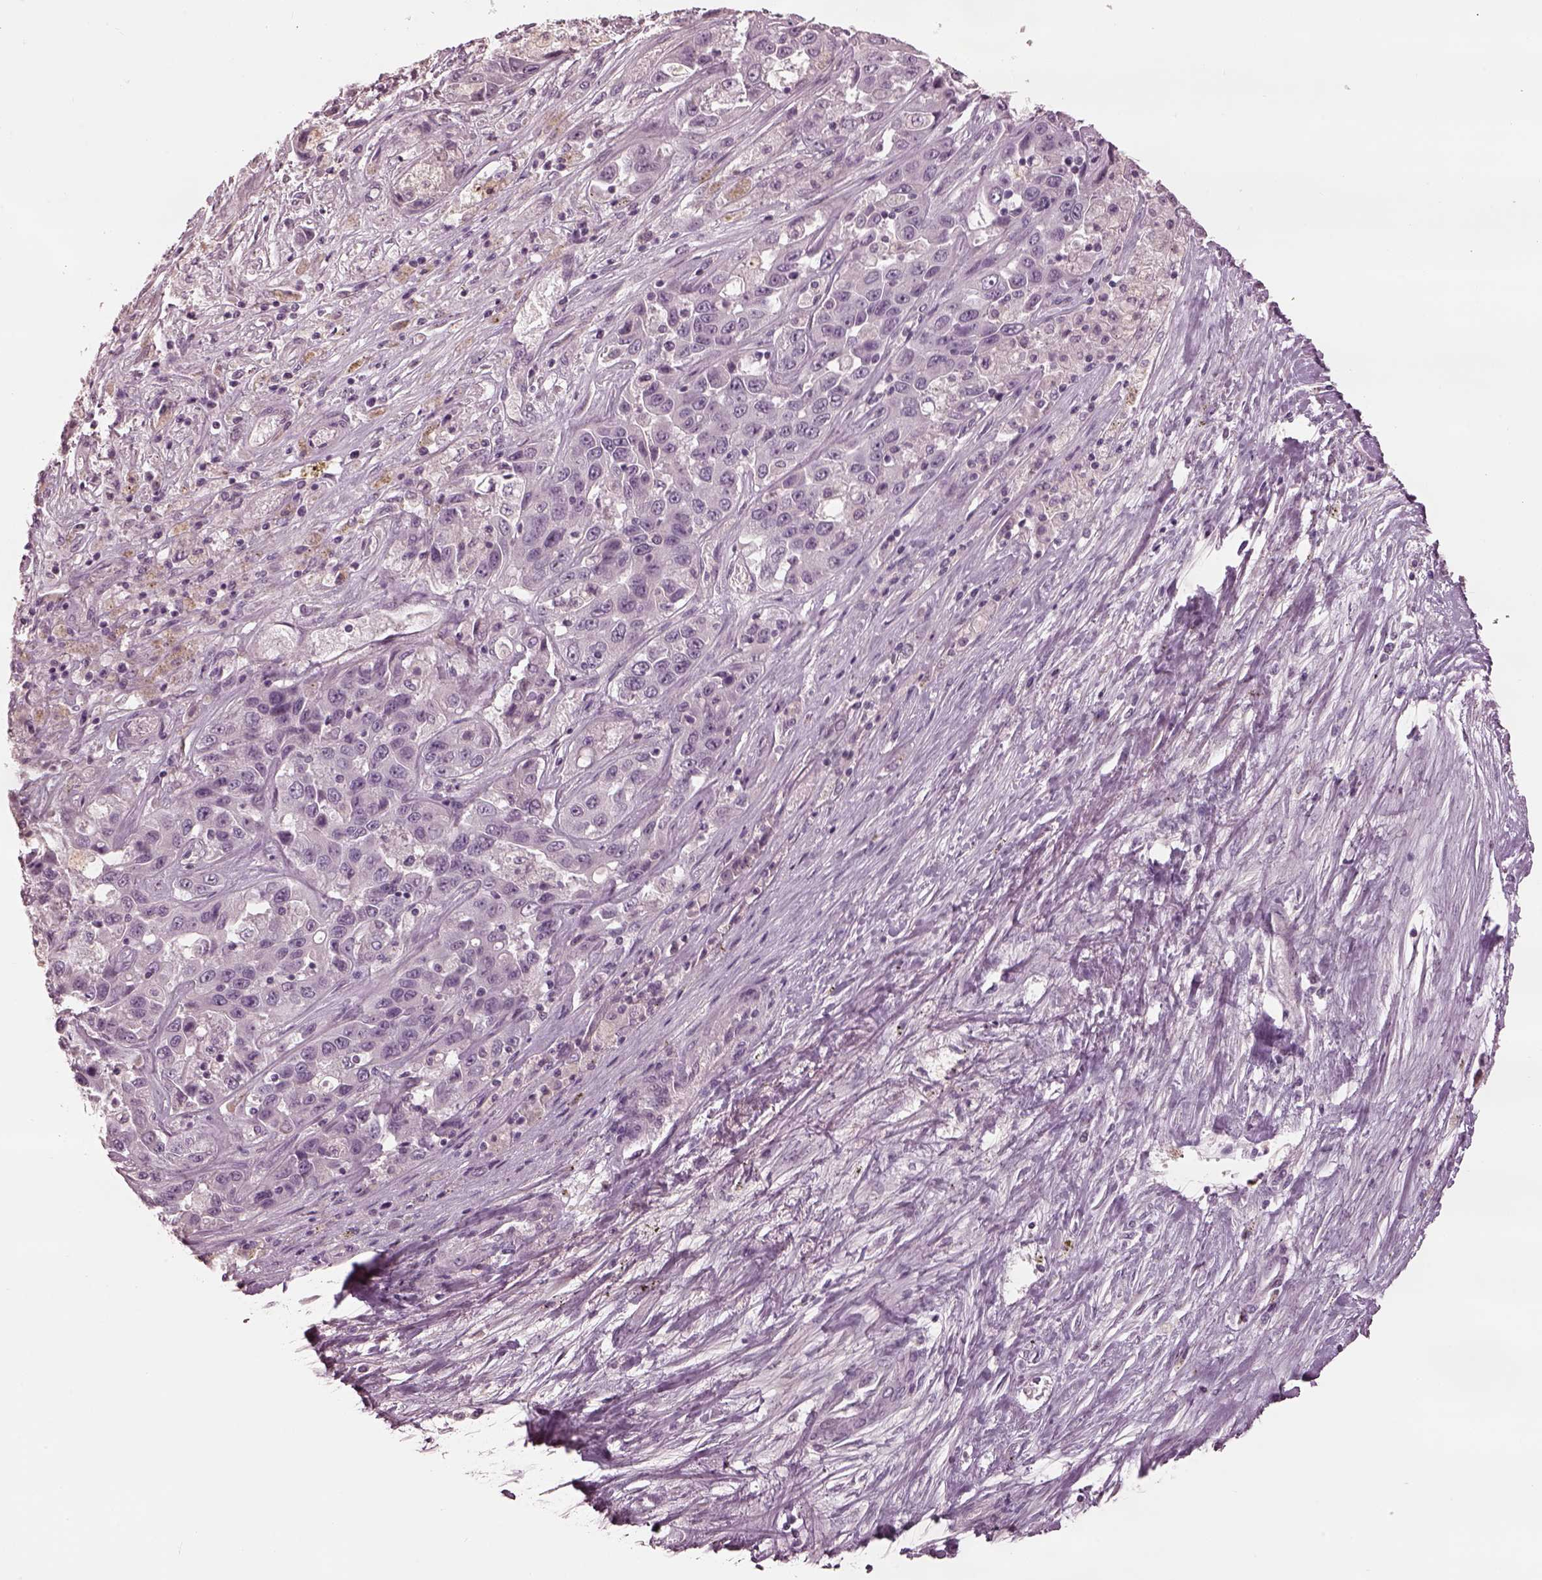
{"staining": {"intensity": "negative", "quantity": "none", "location": "none"}, "tissue": "liver cancer", "cell_type": "Tumor cells", "image_type": "cancer", "snomed": [{"axis": "morphology", "description": "Cholangiocarcinoma"}, {"axis": "topography", "description": "Liver"}], "caption": "A micrograph of liver cholangiocarcinoma stained for a protein demonstrates no brown staining in tumor cells.", "gene": "MIA", "patient": {"sex": "female", "age": 52}}